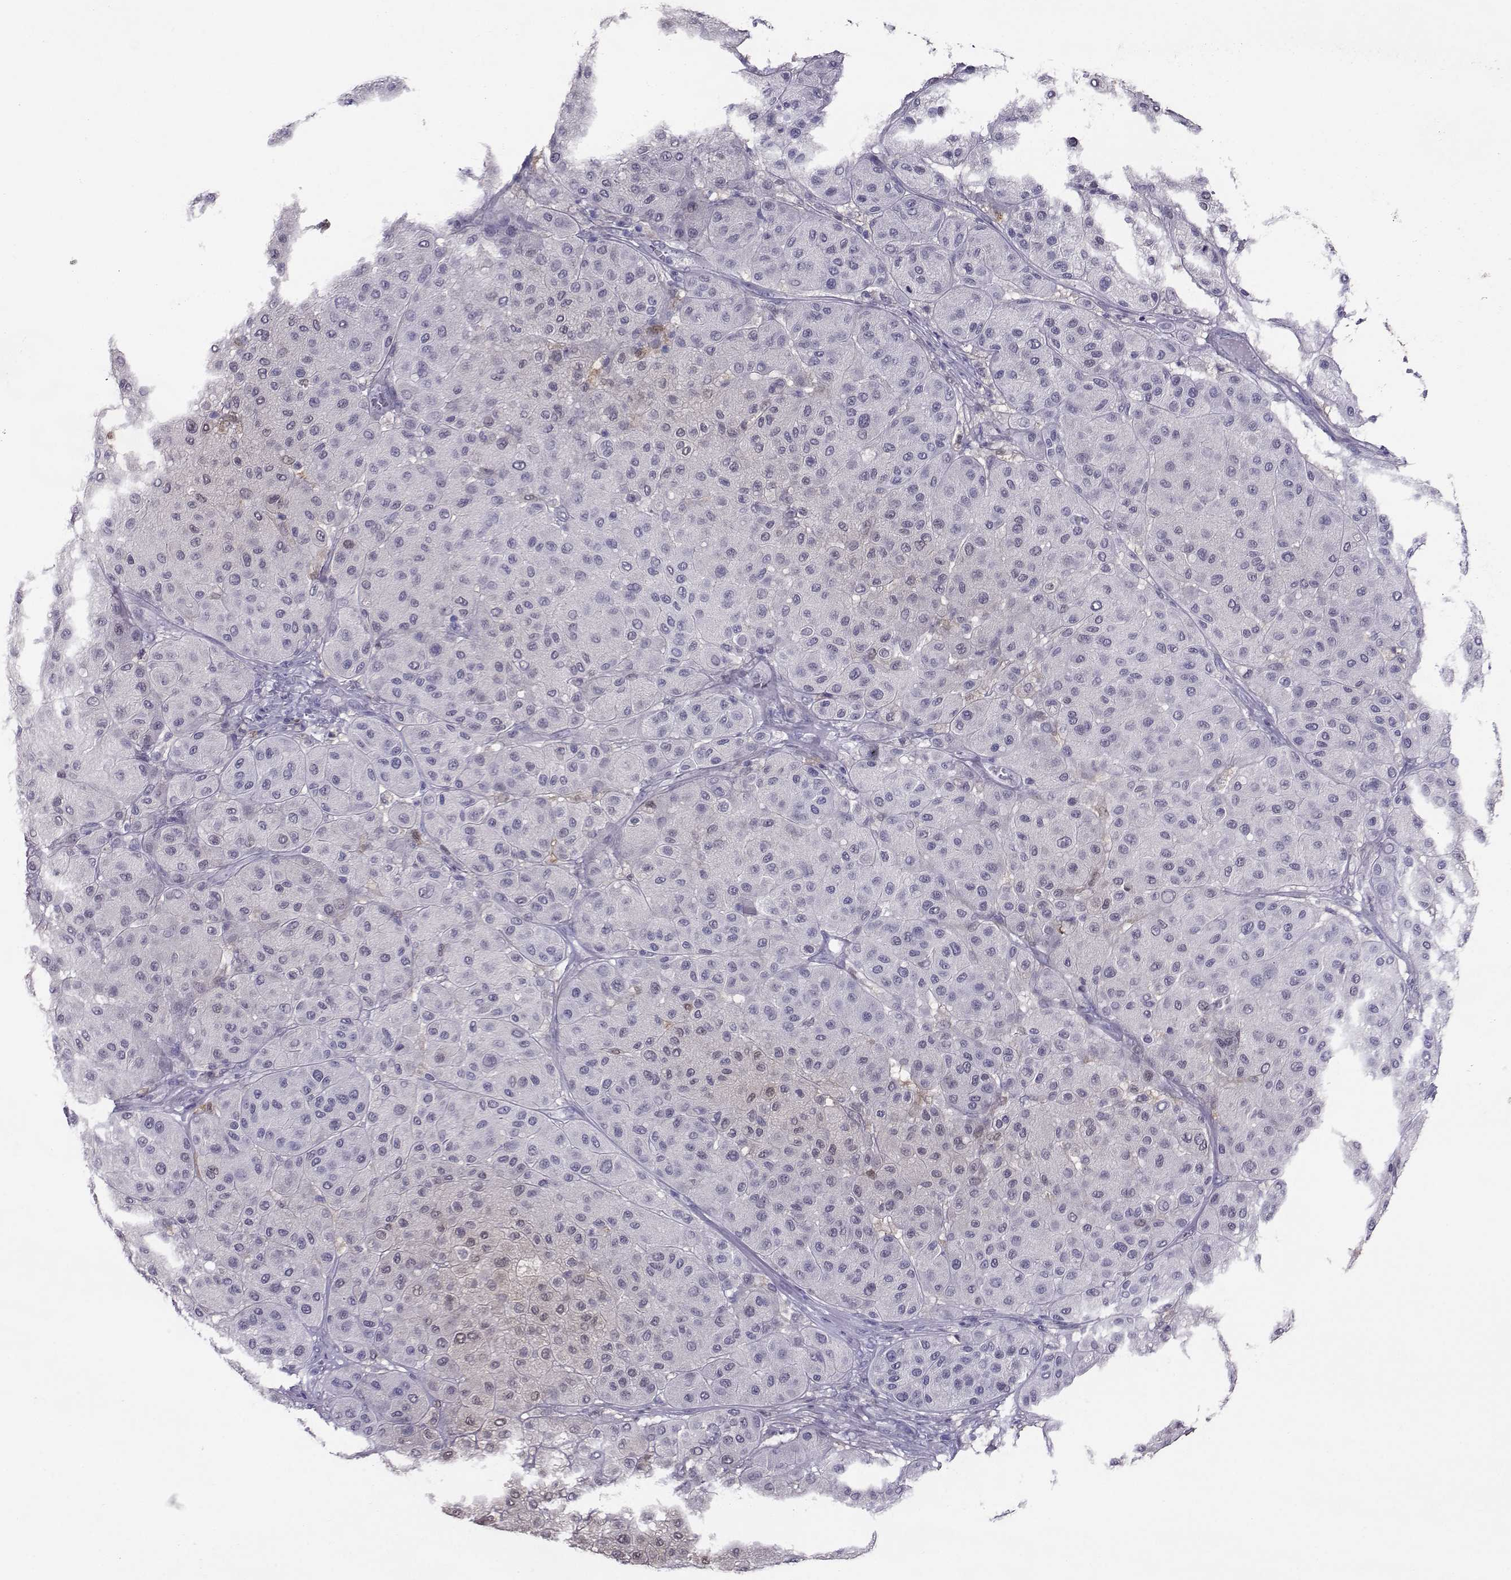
{"staining": {"intensity": "negative", "quantity": "none", "location": "none"}, "tissue": "melanoma", "cell_type": "Tumor cells", "image_type": "cancer", "snomed": [{"axis": "morphology", "description": "Malignant melanoma, Metastatic site"}, {"axis": "topography", "description": "Smooth muscle"}], "caption": "An image of human malignant melanoma (metastatic site) is negative for staining in tumor cells.", "gene": "PGK1", "patient": {"sex": "male", "age": 41}}